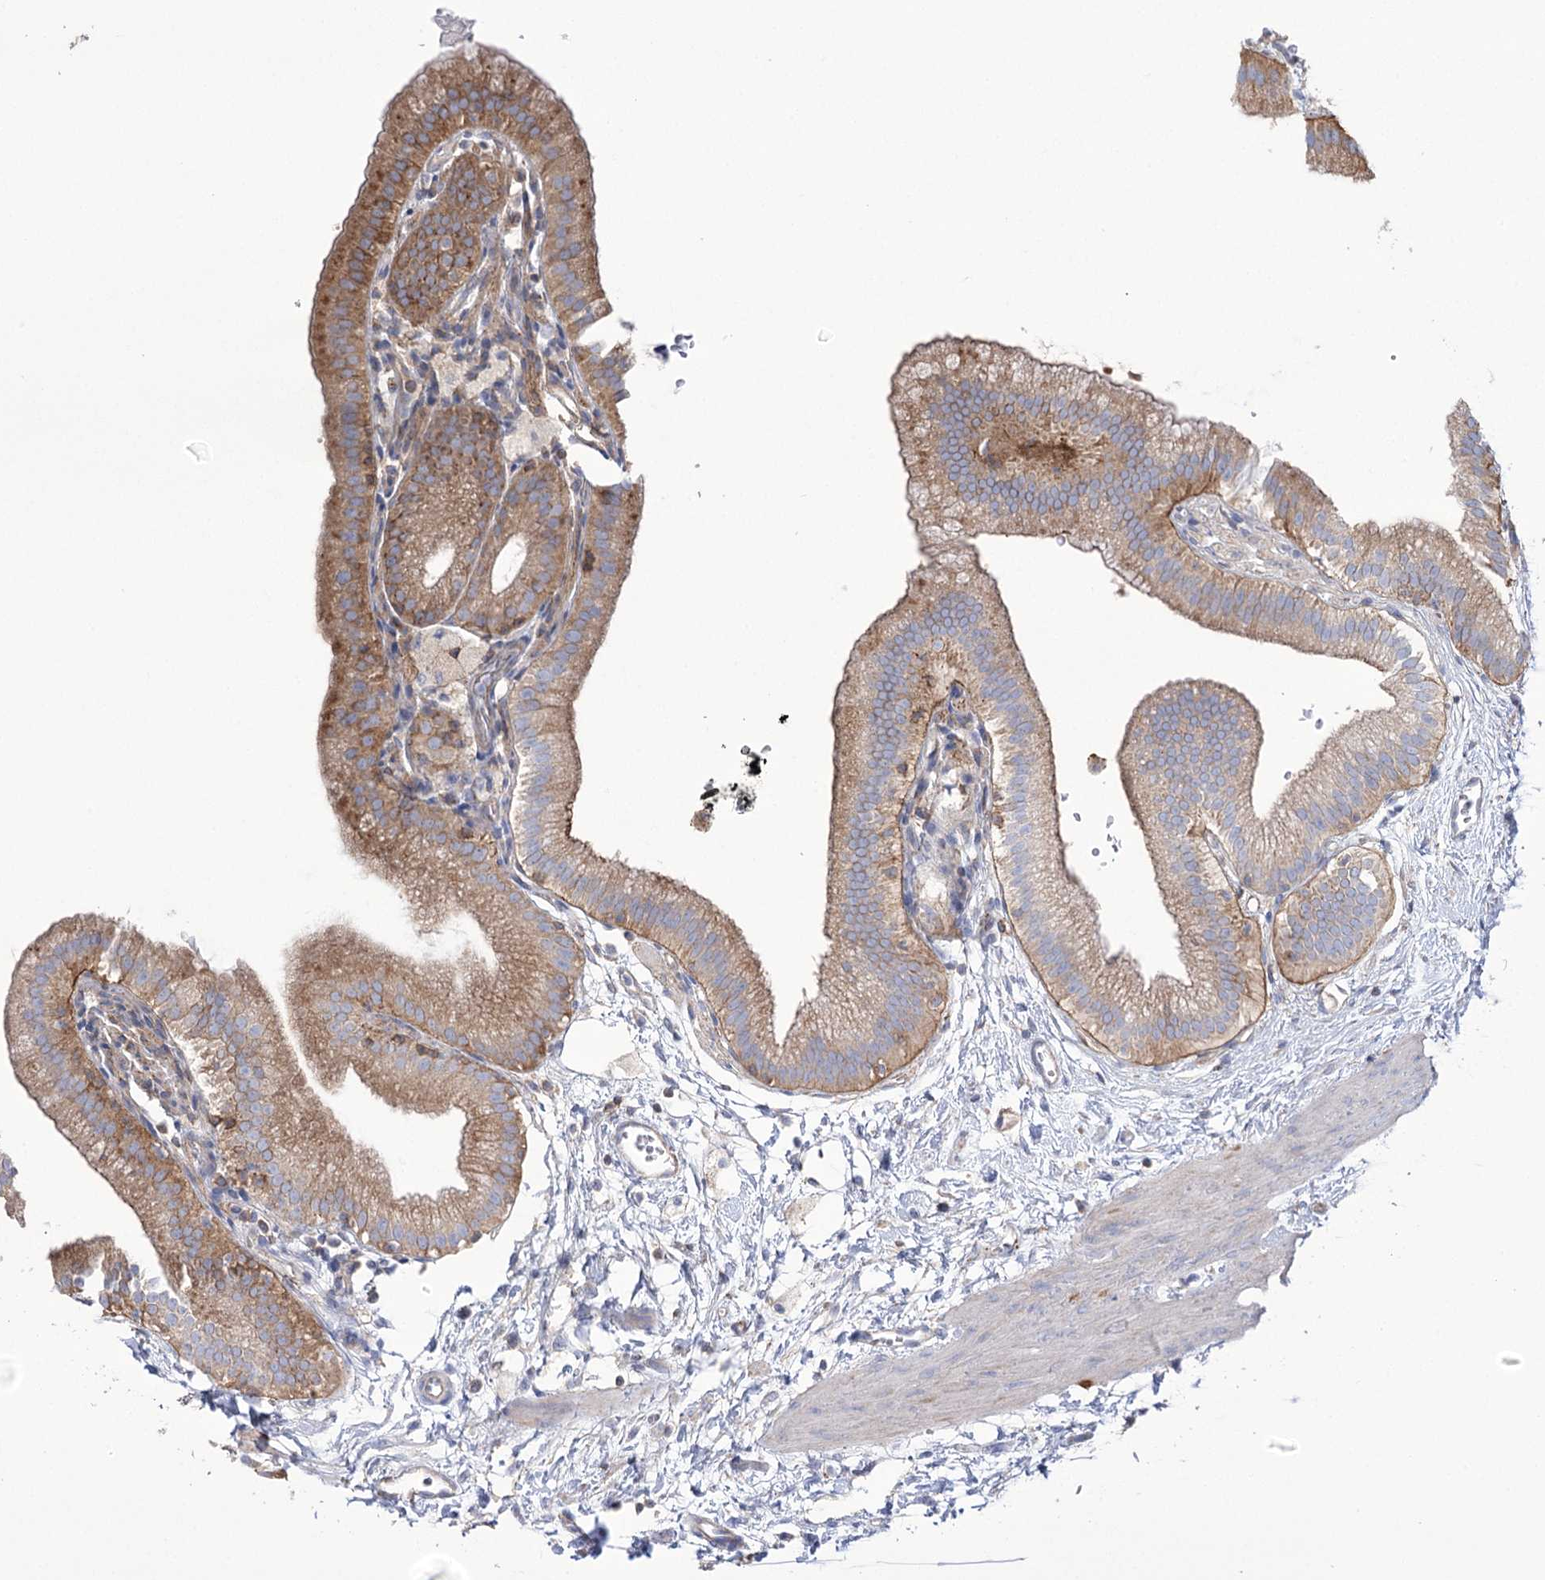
{"staining": {"intensity": "moderate", "quantity": "25%-75%", "location": "cytoplasmic/membranous"}, "tissue": "gallbladder", "cell_type": "Glandular cells", "image_type": "normal", "snomed": [{"axis": "morphology", "description": "Normal tissue, NOS"}, {"axis": "topography", "description": "Gallbladder"}], "caption": "Human gallbladder stained for a protein (brown) shows moderate cytoplasmic/membranous positive positivity in approximately 25%-75% of glandular cells.", "gene": "FAM216A", "patient": {"sex": "male", "age": 55}}